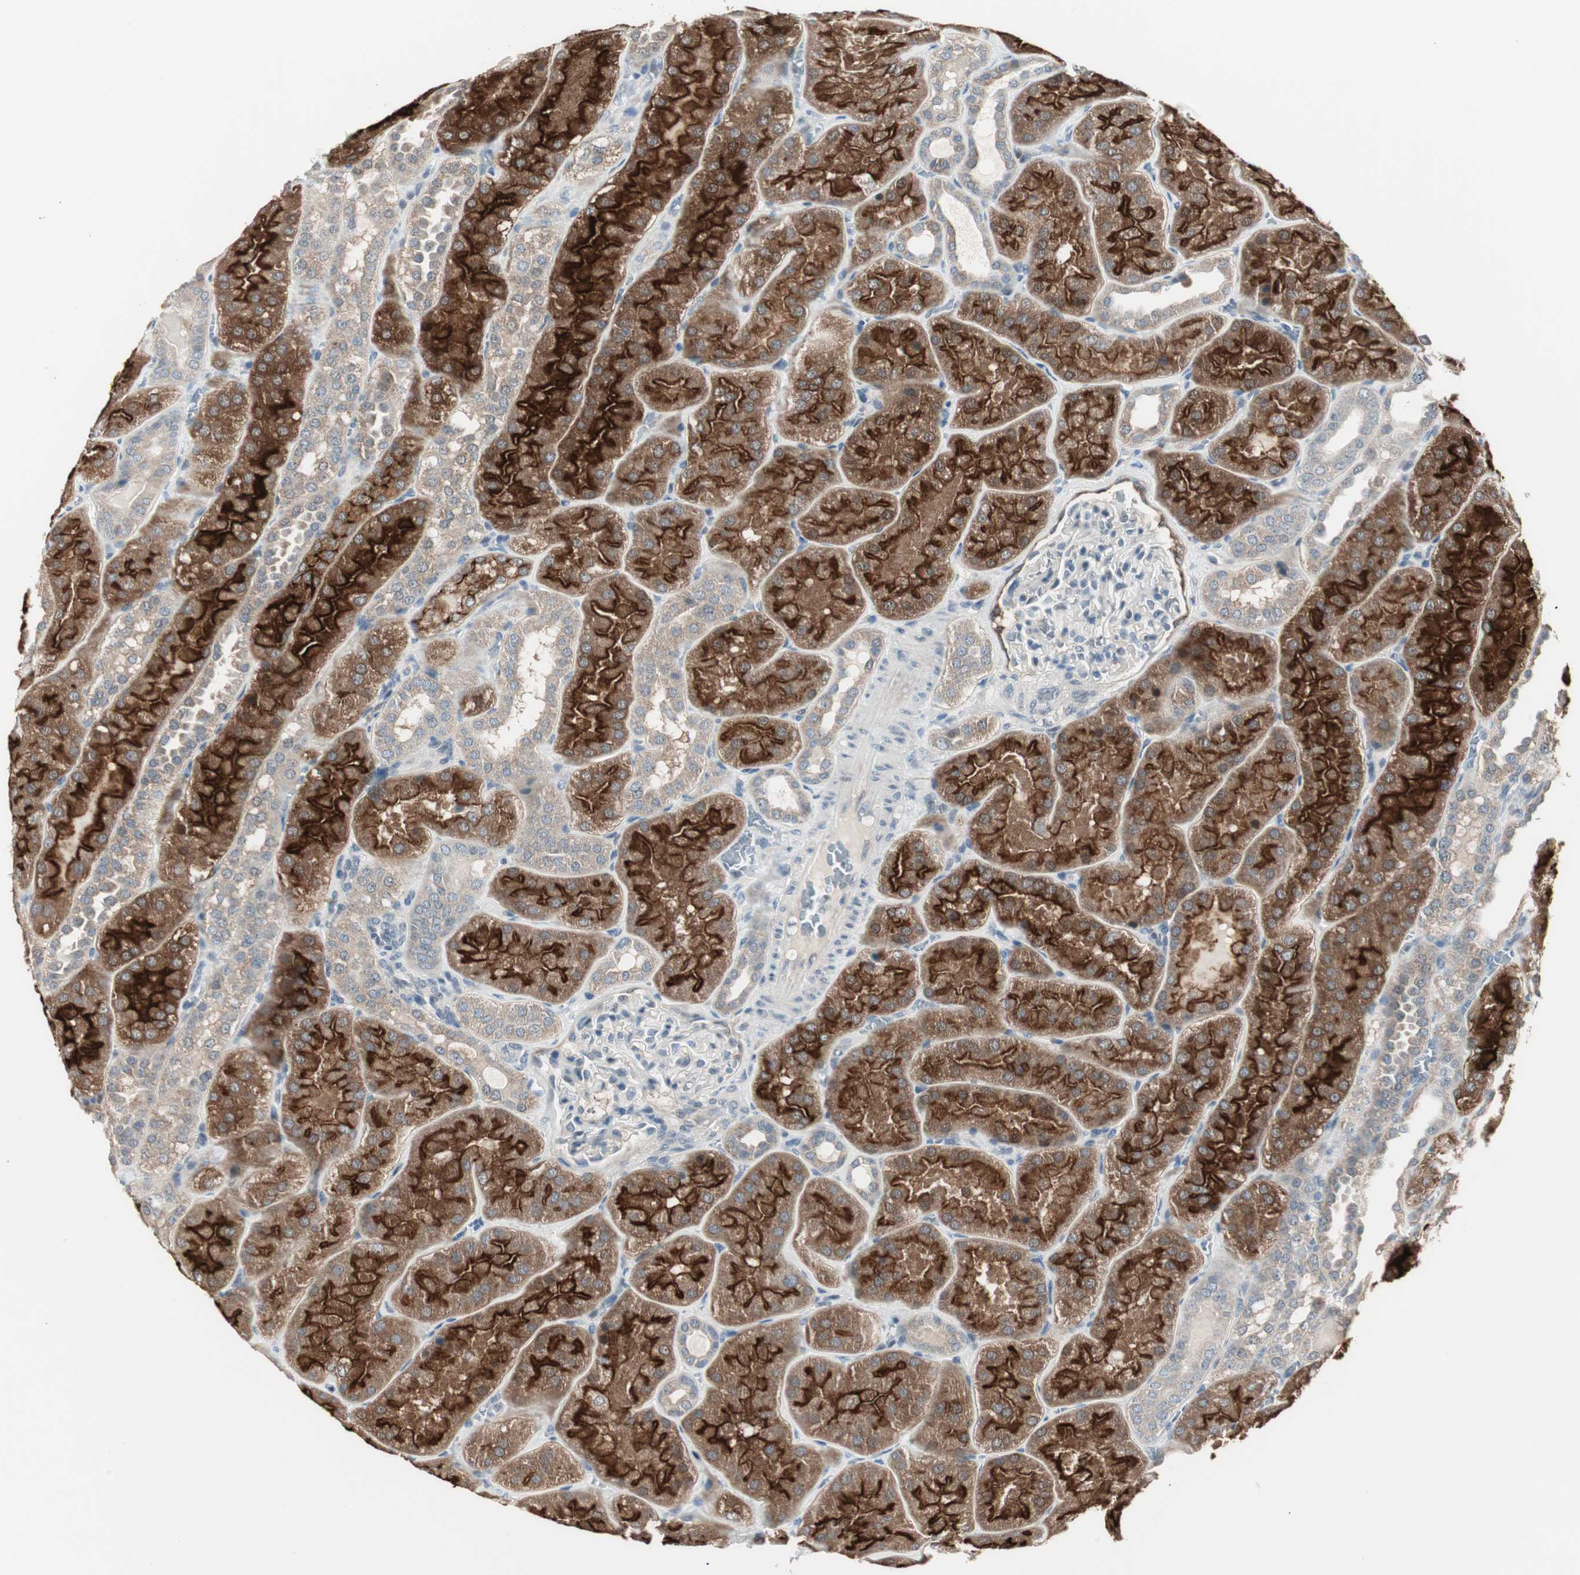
{"staining": {"intensity": "negative", "quantity": "none", "location": "none"}, "tissue": "kidney", "cell_type": "Cells in glomeruli", "image_type": "normal", "snomed": [{"axis": "morphology", "description": "Normal tissue, NOS"}, {"axis": "topography", "description": "Kidney"}], "caption": "This is an IHC image of benign human kidney. There is no positivity in cells in glomeruli.", "gene": "PDZK1", "patient": {"sex": "male", "age": 28}}